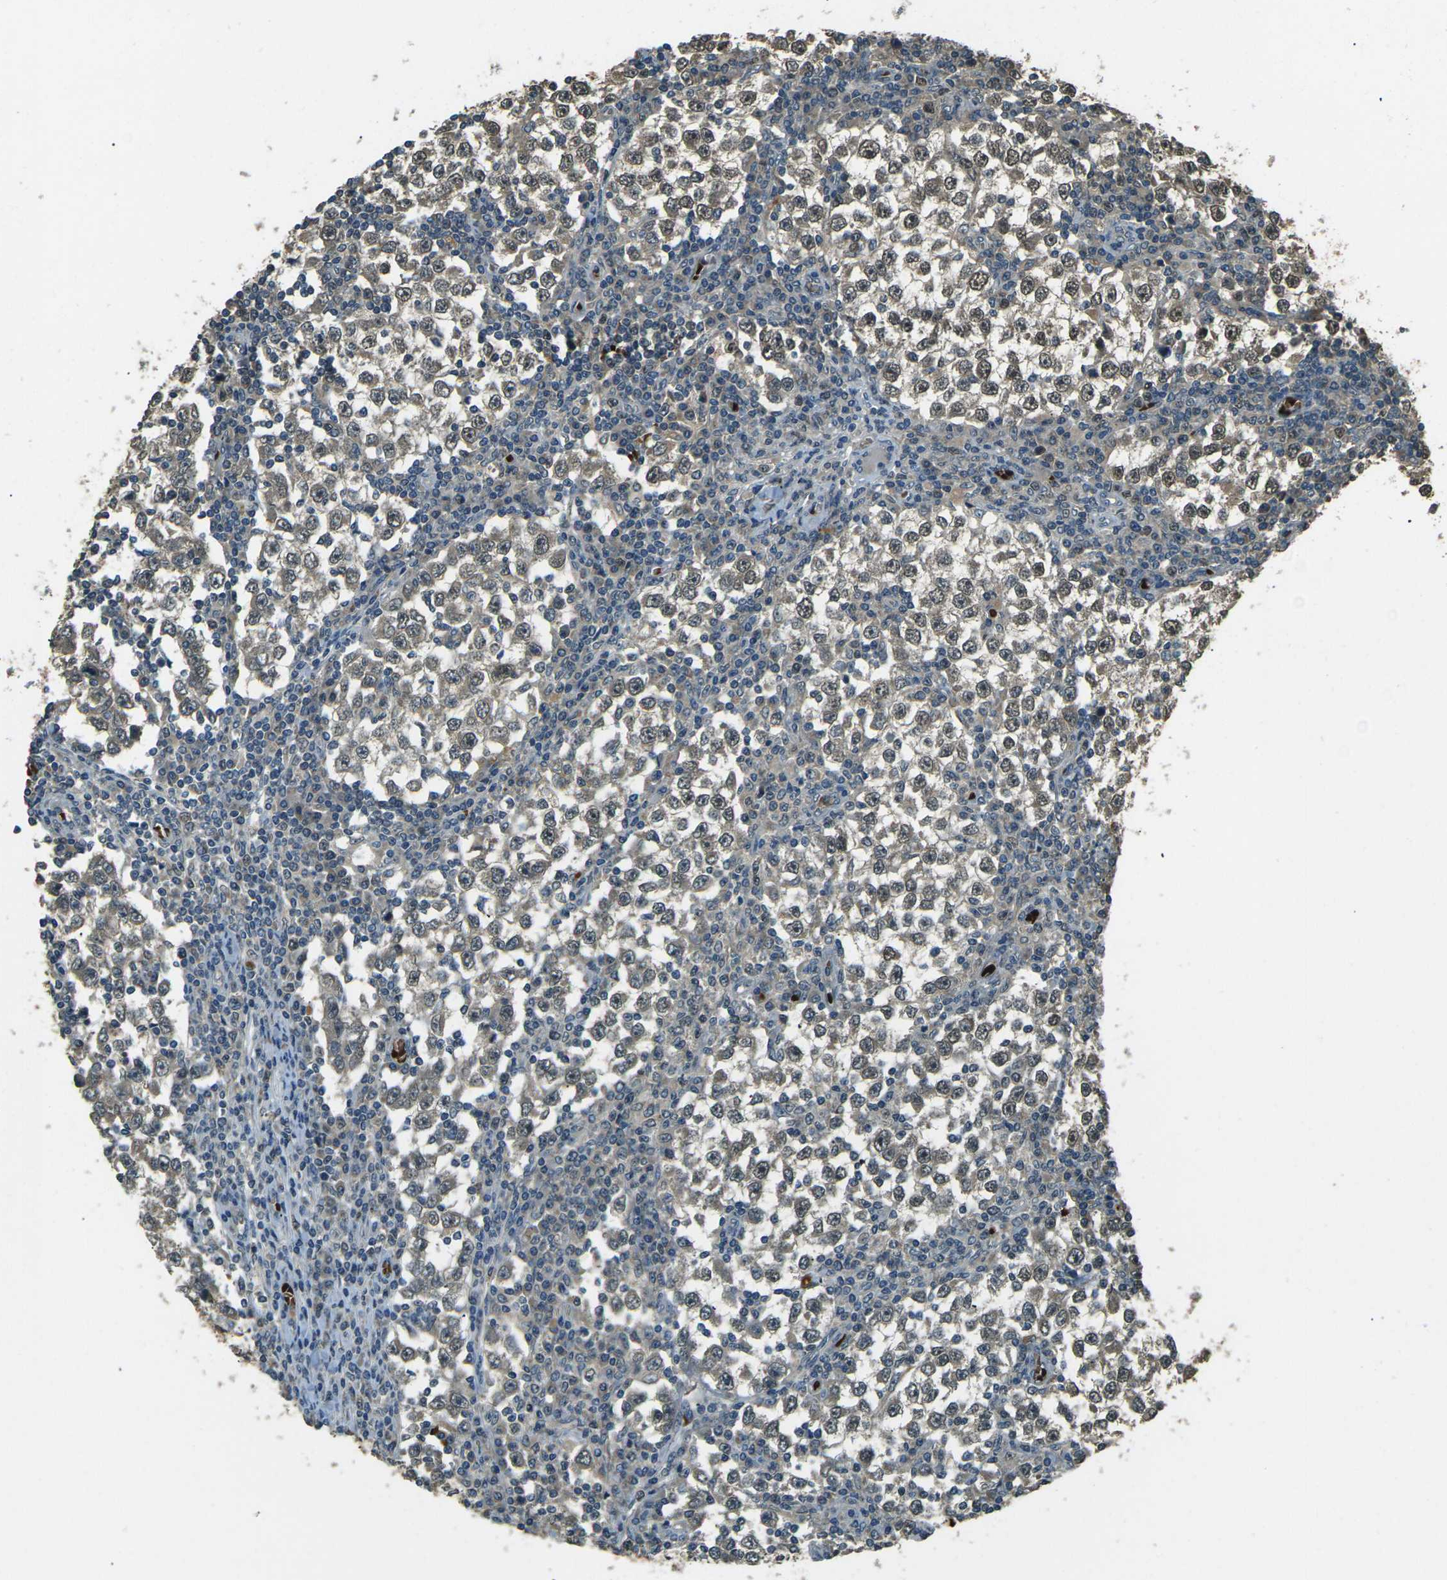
{"staining": {"intensity": "weak", "quantity": ">75%", "location": "cytoplasmic/membranous,nuclear"}, "tissue": "testis cancer", "cell_type": "Tumor cells", "image_type": "cancer", "snomed": [{"axis": "morphology", "description": "Seminoma, NOS"}, {"axis": "topography", "description": "Testis"}], "caption": "Immunohistochemical staining of testis cancer (seminoma) shows weak cytoplasmic/membranous and nuclear protein positivity in approximately >75% of tumor cells.", "gene": "TOR1A", "patient": {"sex": "male", "age": 65}}